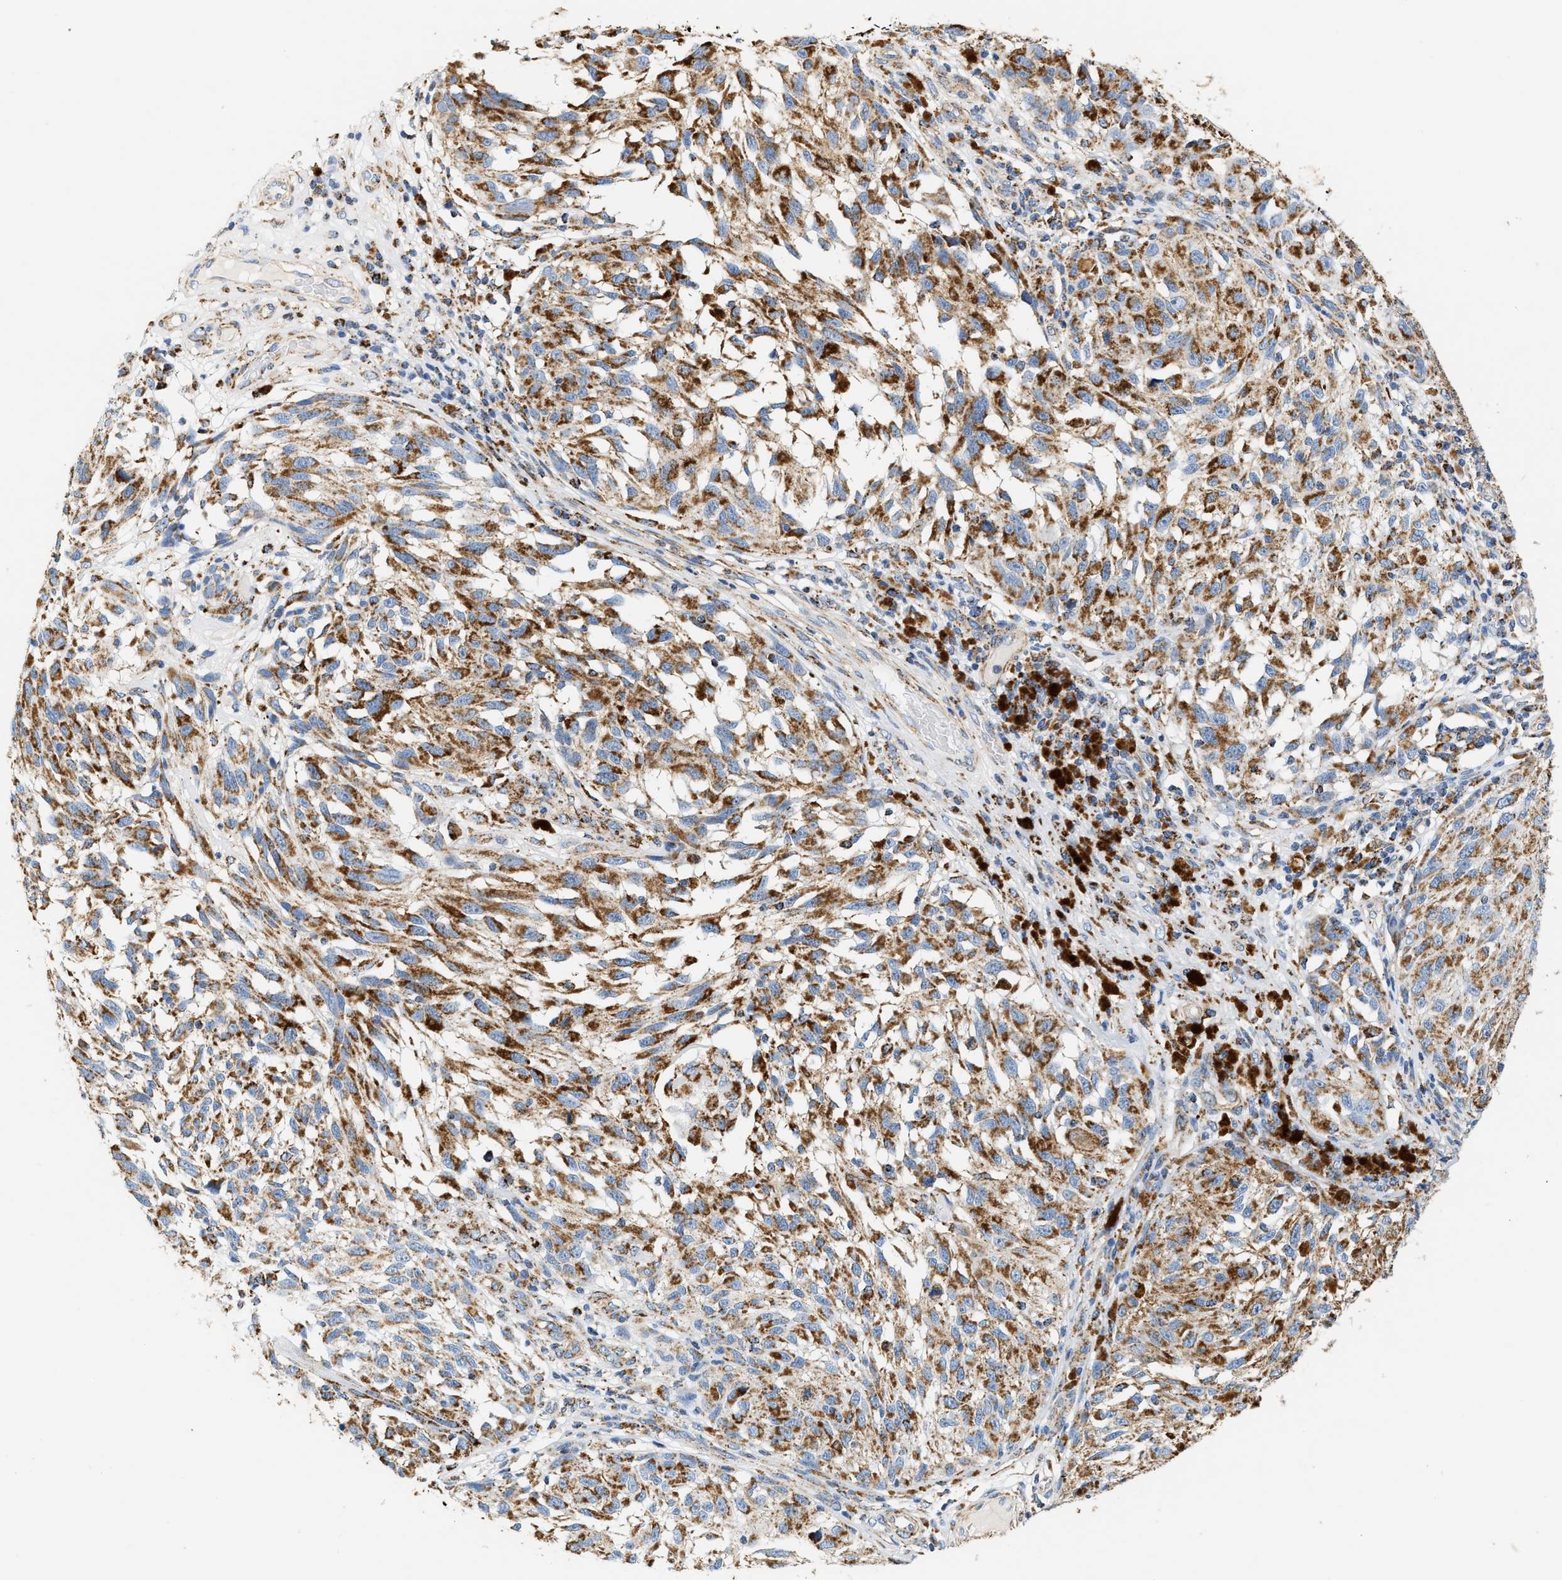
{"staining": {"intensity": "moderate", "quantity": ">75%", "location": "cytoplasmic/membranous"}, "tissue": "melanoma", "cell_type": "Tumor cells", "image_type": "cancer", "snomed": [{"axis": "morphology", "description": "Malignant melanoma, NOS"}, {"axis": "topography", "description": "Skin"}], "caption": "The histopathology image displays immunohistochemical staining of melanoma. There is moderate cytoplasmic/membranous positivity is present in approximately >75% of tumor cells. The staining was performed using DAB (3,3'-diaminobenzidine), with brown indicating positive protein expression. Nuclei are stained blue with hematoxylin.", "gene": "SHMT2", "patient": {"sex": "female", "age": 73}}